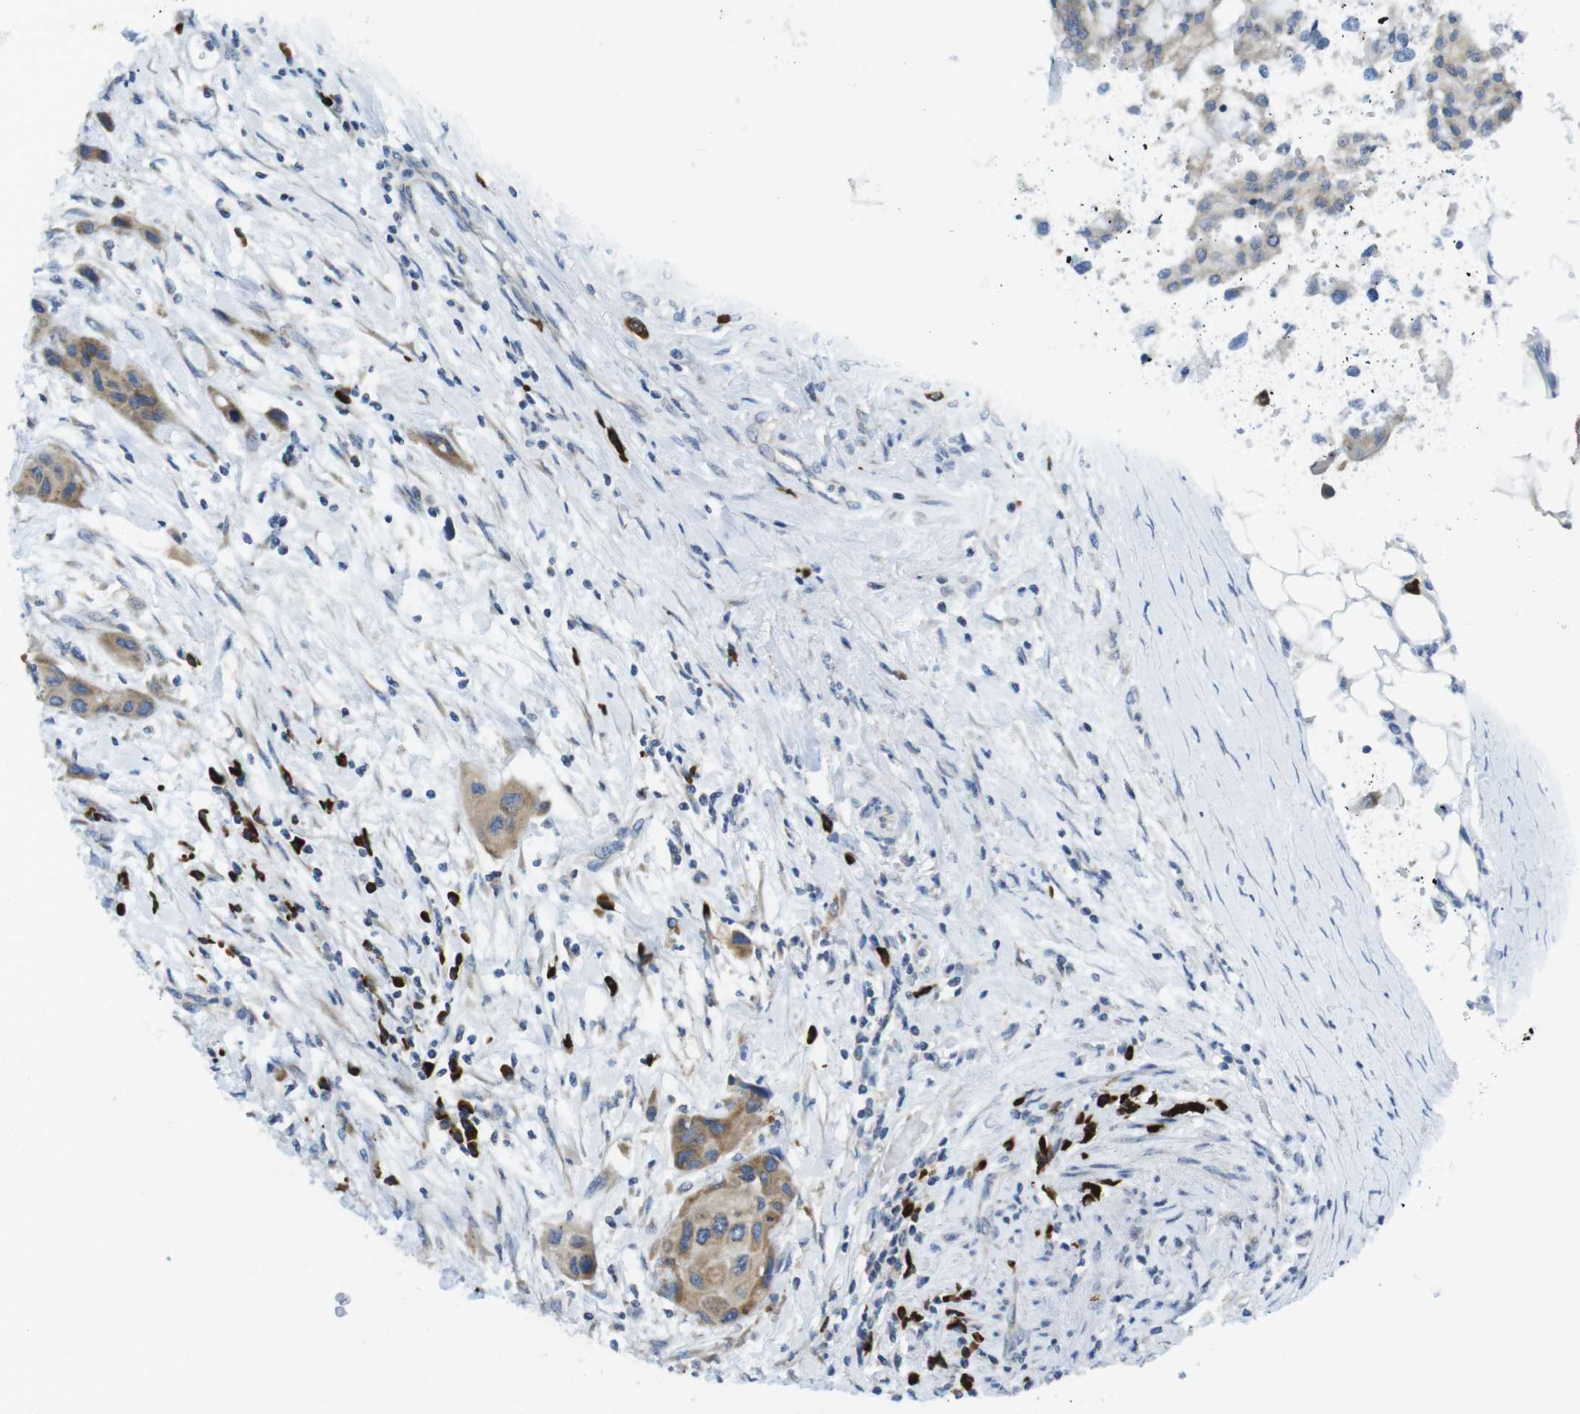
{"staining": {"intensity": "weak", "quantity": ">75%", "location": "cytoplasmic/membranous"}, "tissue": "urothelial cancer", "cell_type": "Tumor cells", "image_type": "cancer", "snomed": [{"axis": "morphology", "description": "Urothelial carcinoma, High grade"}, {"axis": "topography", "description": "Urinary bladder"}], "caption": "DAB (3,3'-diaminobenzidine) immunohistochemical staining of urothelial cancer demonstrates weak cytoplasmic/membranous protein expression in approximately >75% of tumor cells. (DAB IHC, brown staining for protein, blue staining for nuclei).", "gene": "CLPTM1L", "patient": {"sex": "female", "age": 56}}